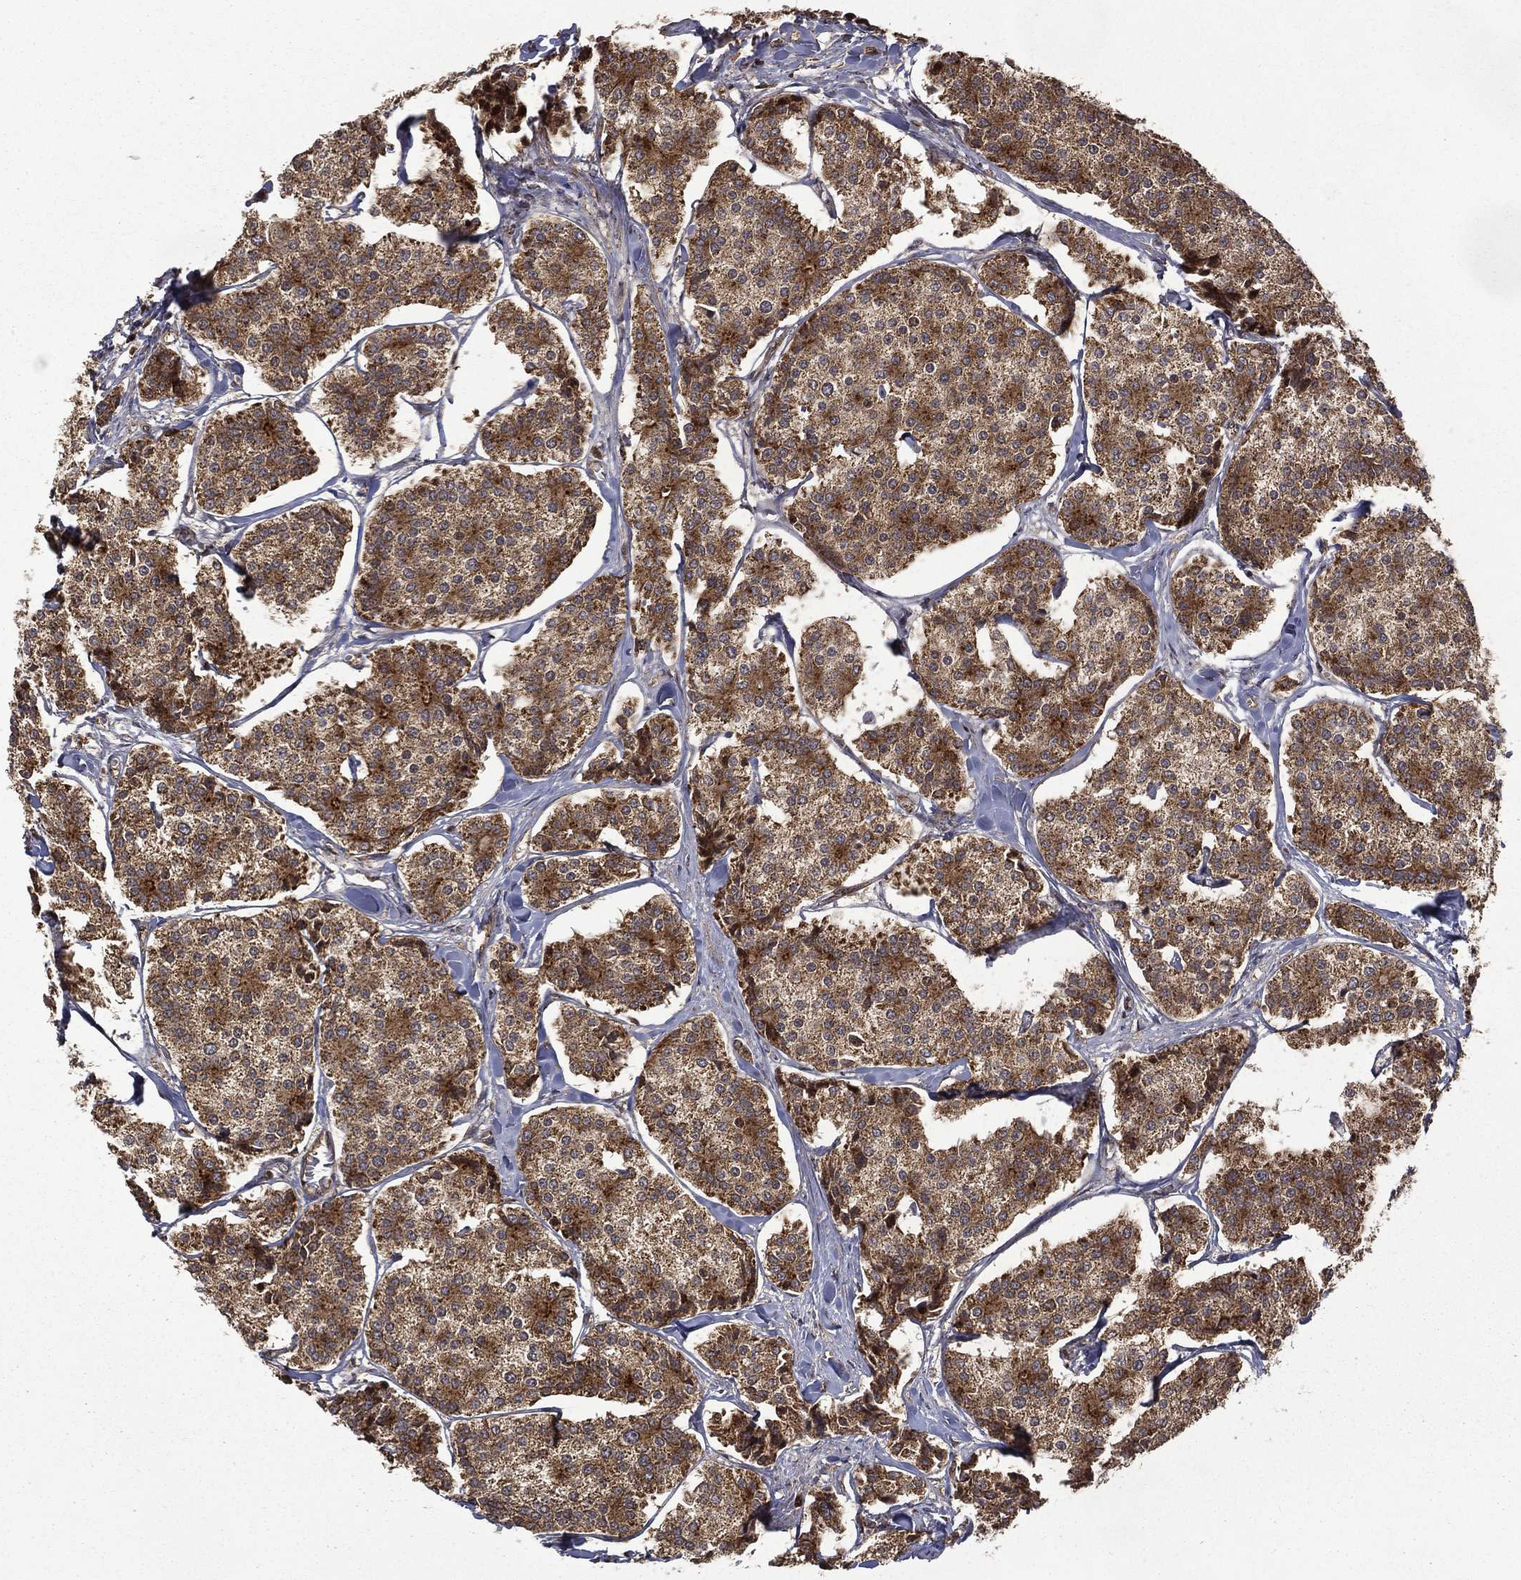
{"staining": {"intensity": "strong", "quantity": ">75%", "location": "cytoplasmic/membranous"}, "tissue": "carcinoid", "cell_type": "Tumor cells", "image_type": "cancer", "snomed": [{"axis": "morphology", "description": "Carcinoid, malignant, NOS"}, {"axis": "topography", "description": "Small intestine"}], "caption": "Immunohistochemical staining of carcinoid (malignant) shows strong cytoplasmic/membranous protein positivity in about >75% of tumor cells.", "gene": "GIMAP6", "patient": {"sex": "female", "age": 65}}